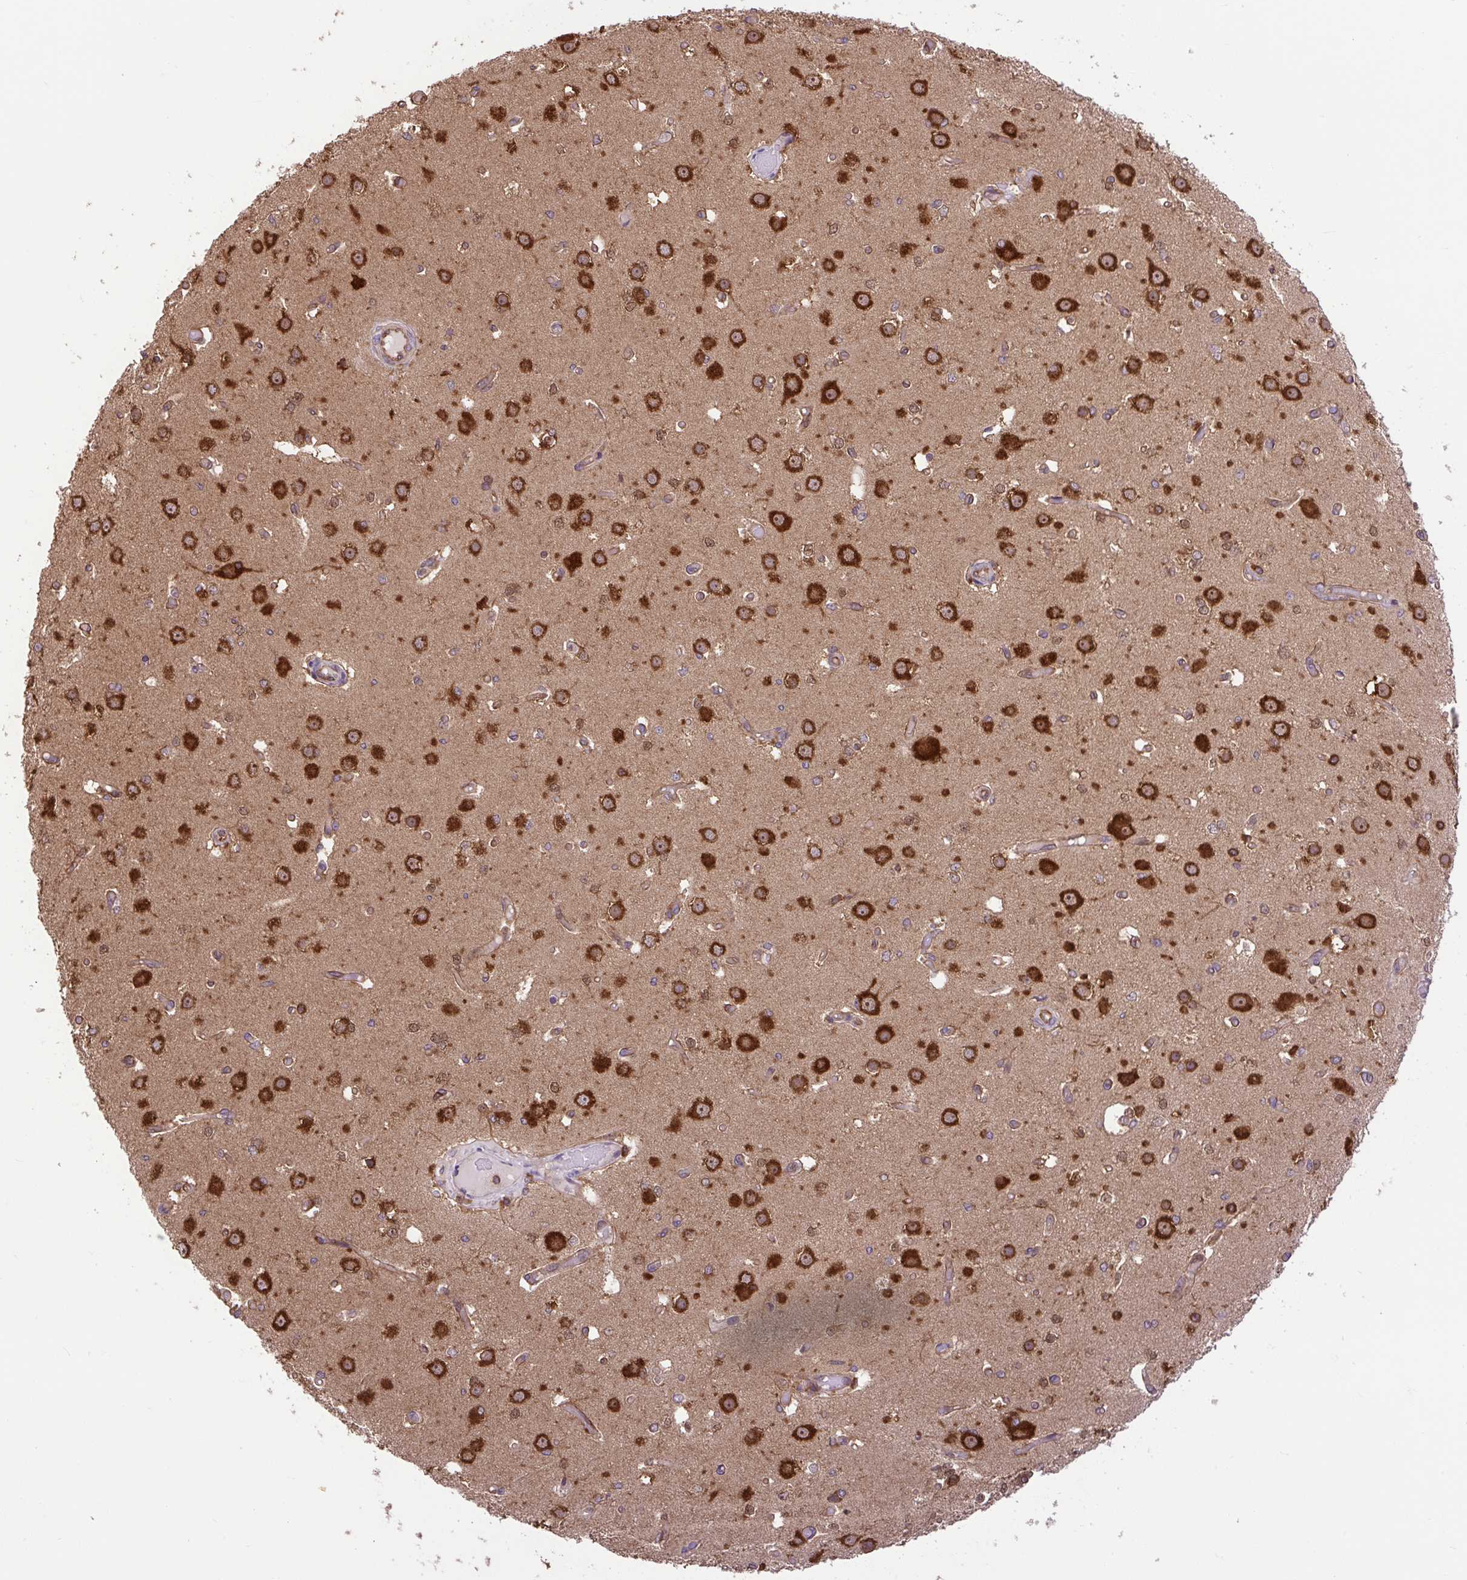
{"staining": {"intensity": "moderate", "quantity": "<25%", "location": "cytoplasmic/membranous"}, "tissue": "cerebral cortex", "cell_type": "Endothelial cells", "image_type": "normal", "snomed": [{"axis": "morphology", "description": "Normal tissue, NOS"}, {"axis": "morphology", "description": "Inflammation, NOS"}, {"axis": "topography", "description": "Cerebral cortex"}], "caption": "This is a photomicrograph of immunohistochemistry (IHC) staining of normal cerebral cortex, which shows moderate positivity in the cytoplasmic/membranous of endothelial cells.", "gene": "PLCG1", "patient": {"sex": "male", "age": 6}}